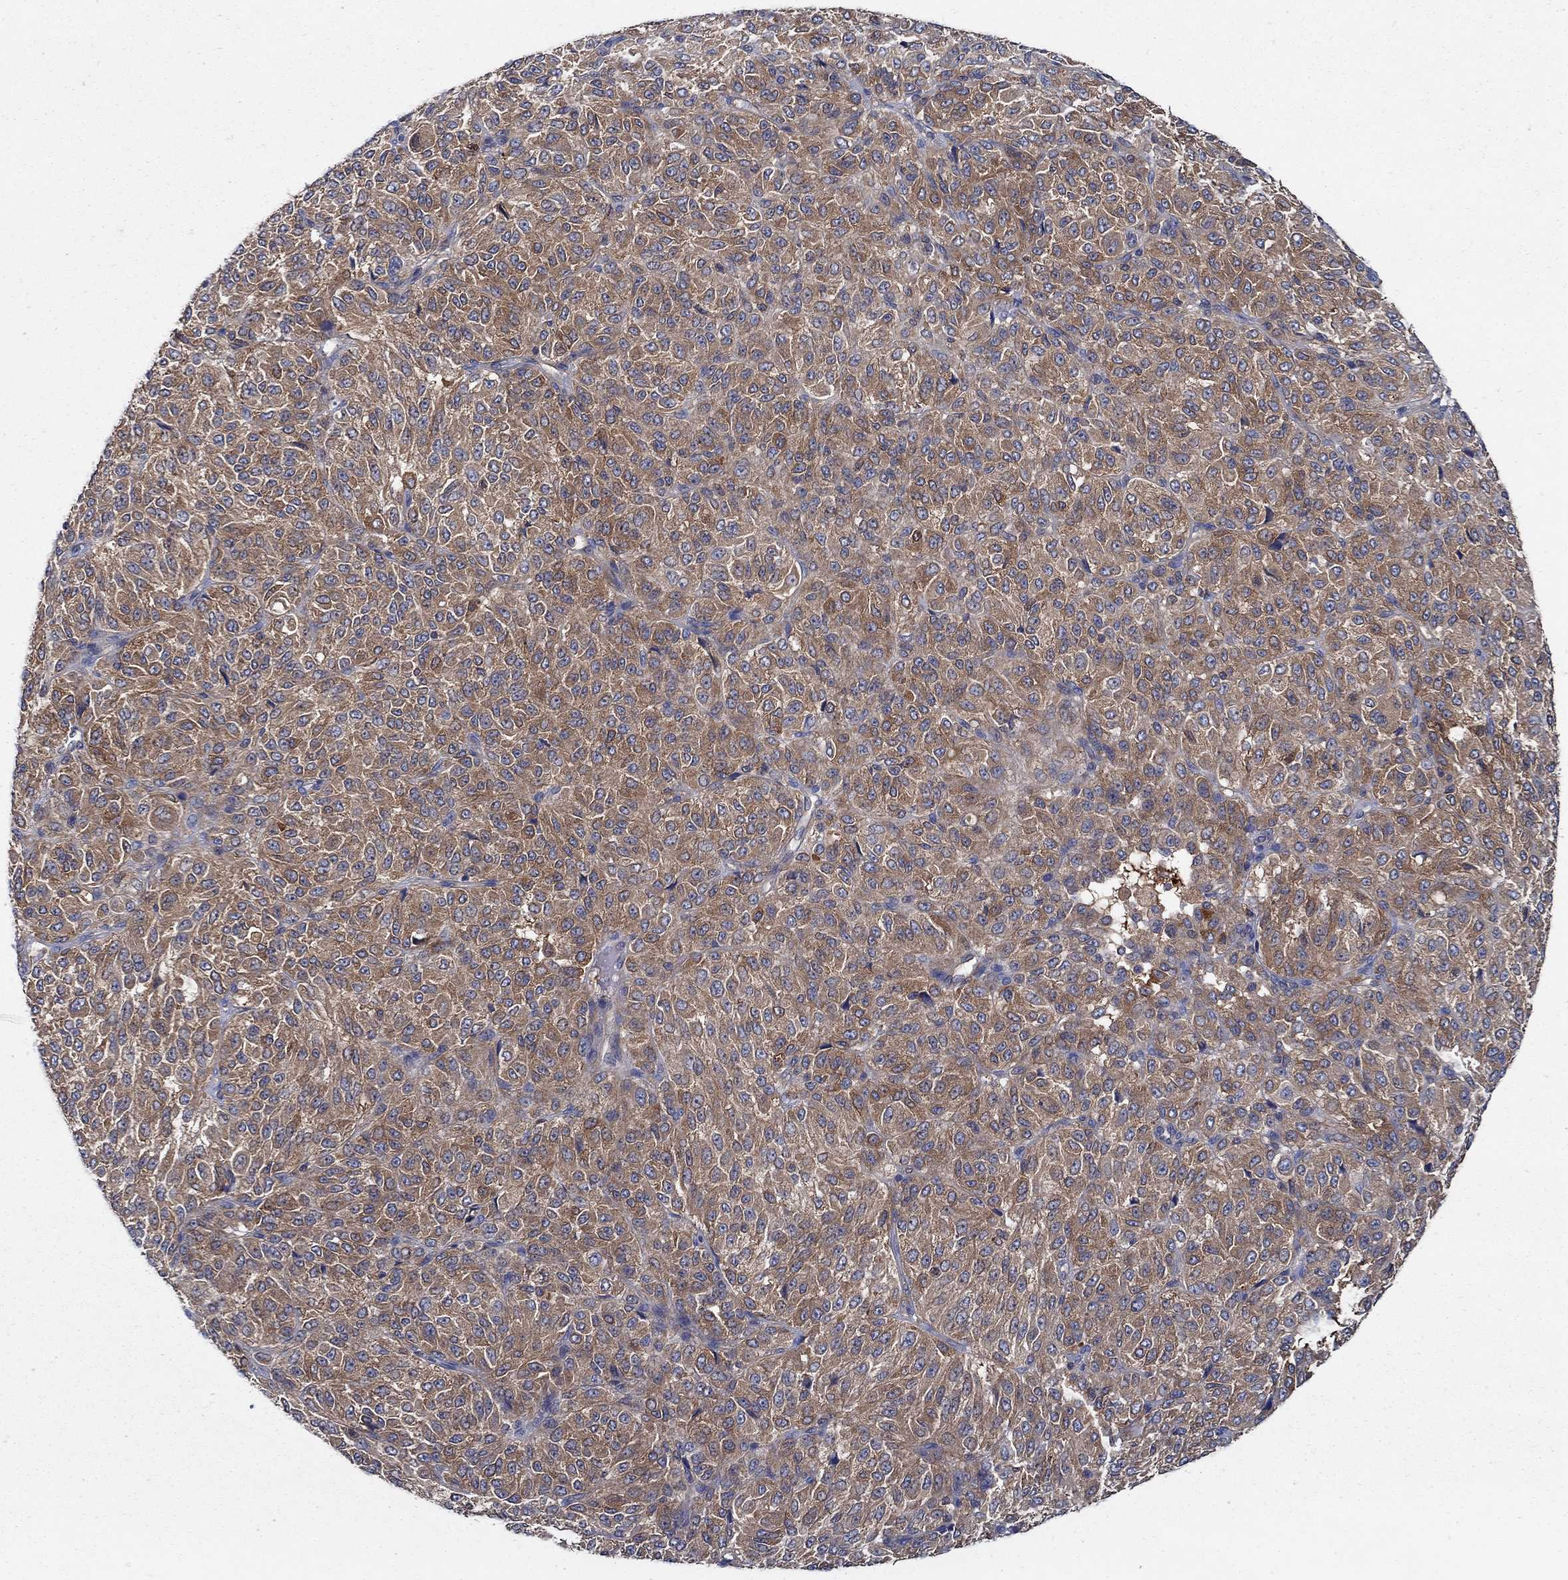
{"staining": {"intensity": "moderate", "quantity": ">75%", "location": "cytoplasmic/membranous"}, "tissue": "melanoma", "cell_type": "Tumor cells", "image_type": "cancer", "snomed": [{"axis": "morphology", "description": "Malignant melanoma, Metastatic site"}, {"axis": "topography", "description": "Brain"}], "caption": "Immunohistochemical staining of melanoma exhibits moderate cytoplasmic/membranous protein expression in about >75% of tumor cells.", "gene": "MTHFR", "patient": {"sex": "female", "age": 56}}